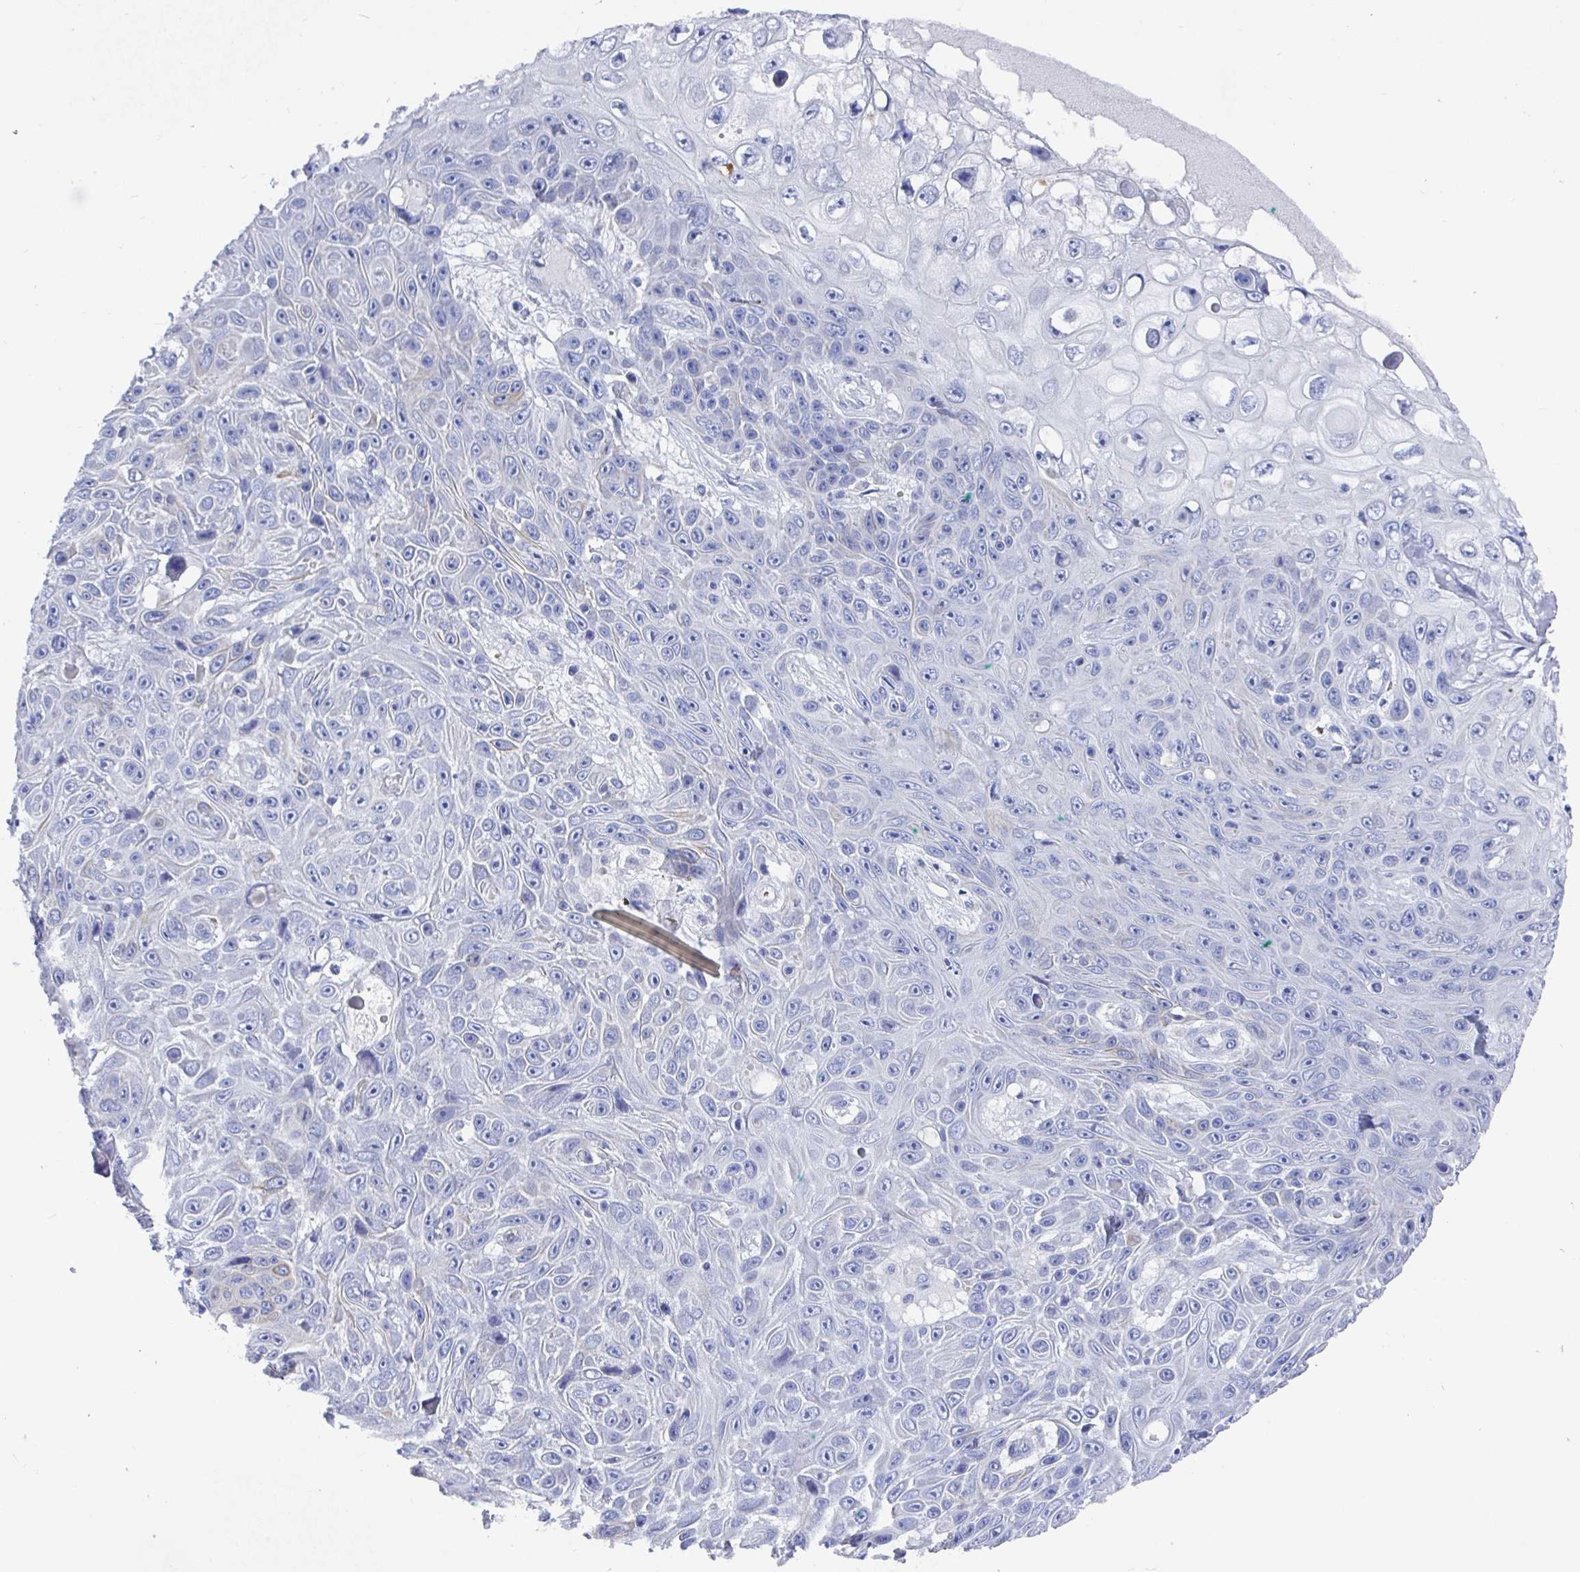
{"staining": {"intensity": "negative", "quantity": "none", "location": "none"}, "tissue": "skin cancer", "cell_type": "Tumor cells", "image_type": "cancer", "snomed": [{"axis": "morphology", "description": "Squamous cell carcinoma, NOS"}, {"axis": "topography", "description": "Skin"}], "caption": "DAB (3,3'-diaminobenzidine) immunohistochemical staining of human squamous cell carcinoma (skin) displays no significant expression in tumor cells.", "gene": "CLDN8", "patient": {"sex": "male", "age": 82}}